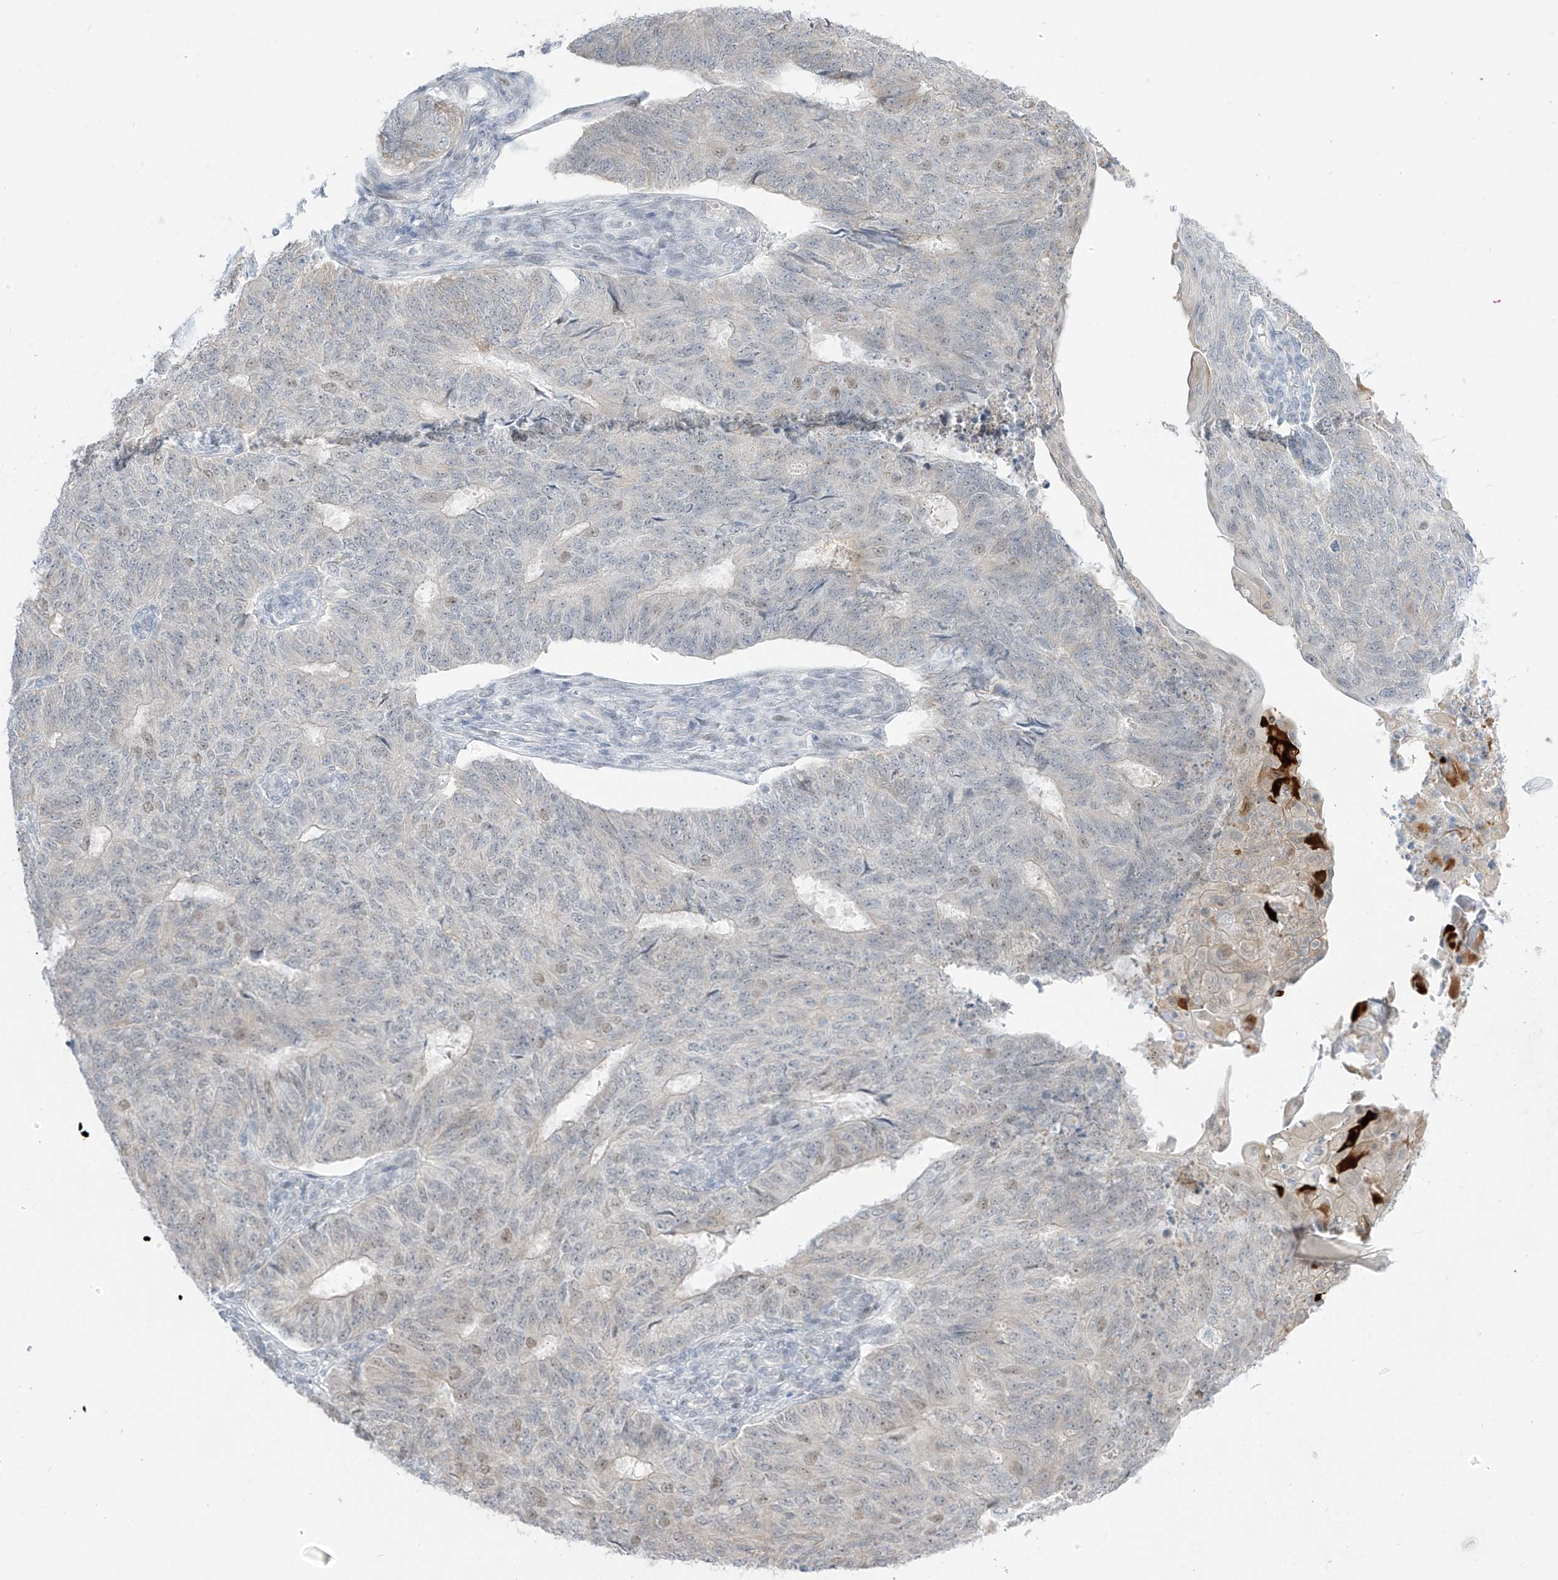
{"staining": {"intensity": "weak", "quantity": "<25%", "location": "nuclear"}, "tissue": "endometrial cancer", "cell_type": "Tumor cells", "image_type": "cancer", "snomed": [{"axis": "morphology", "description": "Adenocarcinoma, NOS"}, {"axis": "topography", "description": "Endometrium"}], "caption": "A high-resolution micrograph shows immunohistochemistry (IHC) staining of endometrial cancer, which exhibits no significant staining in tumor cells. (Stains: DAB (3,3'-diaminobenzidine) IHC with hematoxylin counter stain, Microscopy: brightfield microscopy at high magnification).", "gene": "ASPRV1", "patient": {"sex": "female", "age": 32}}